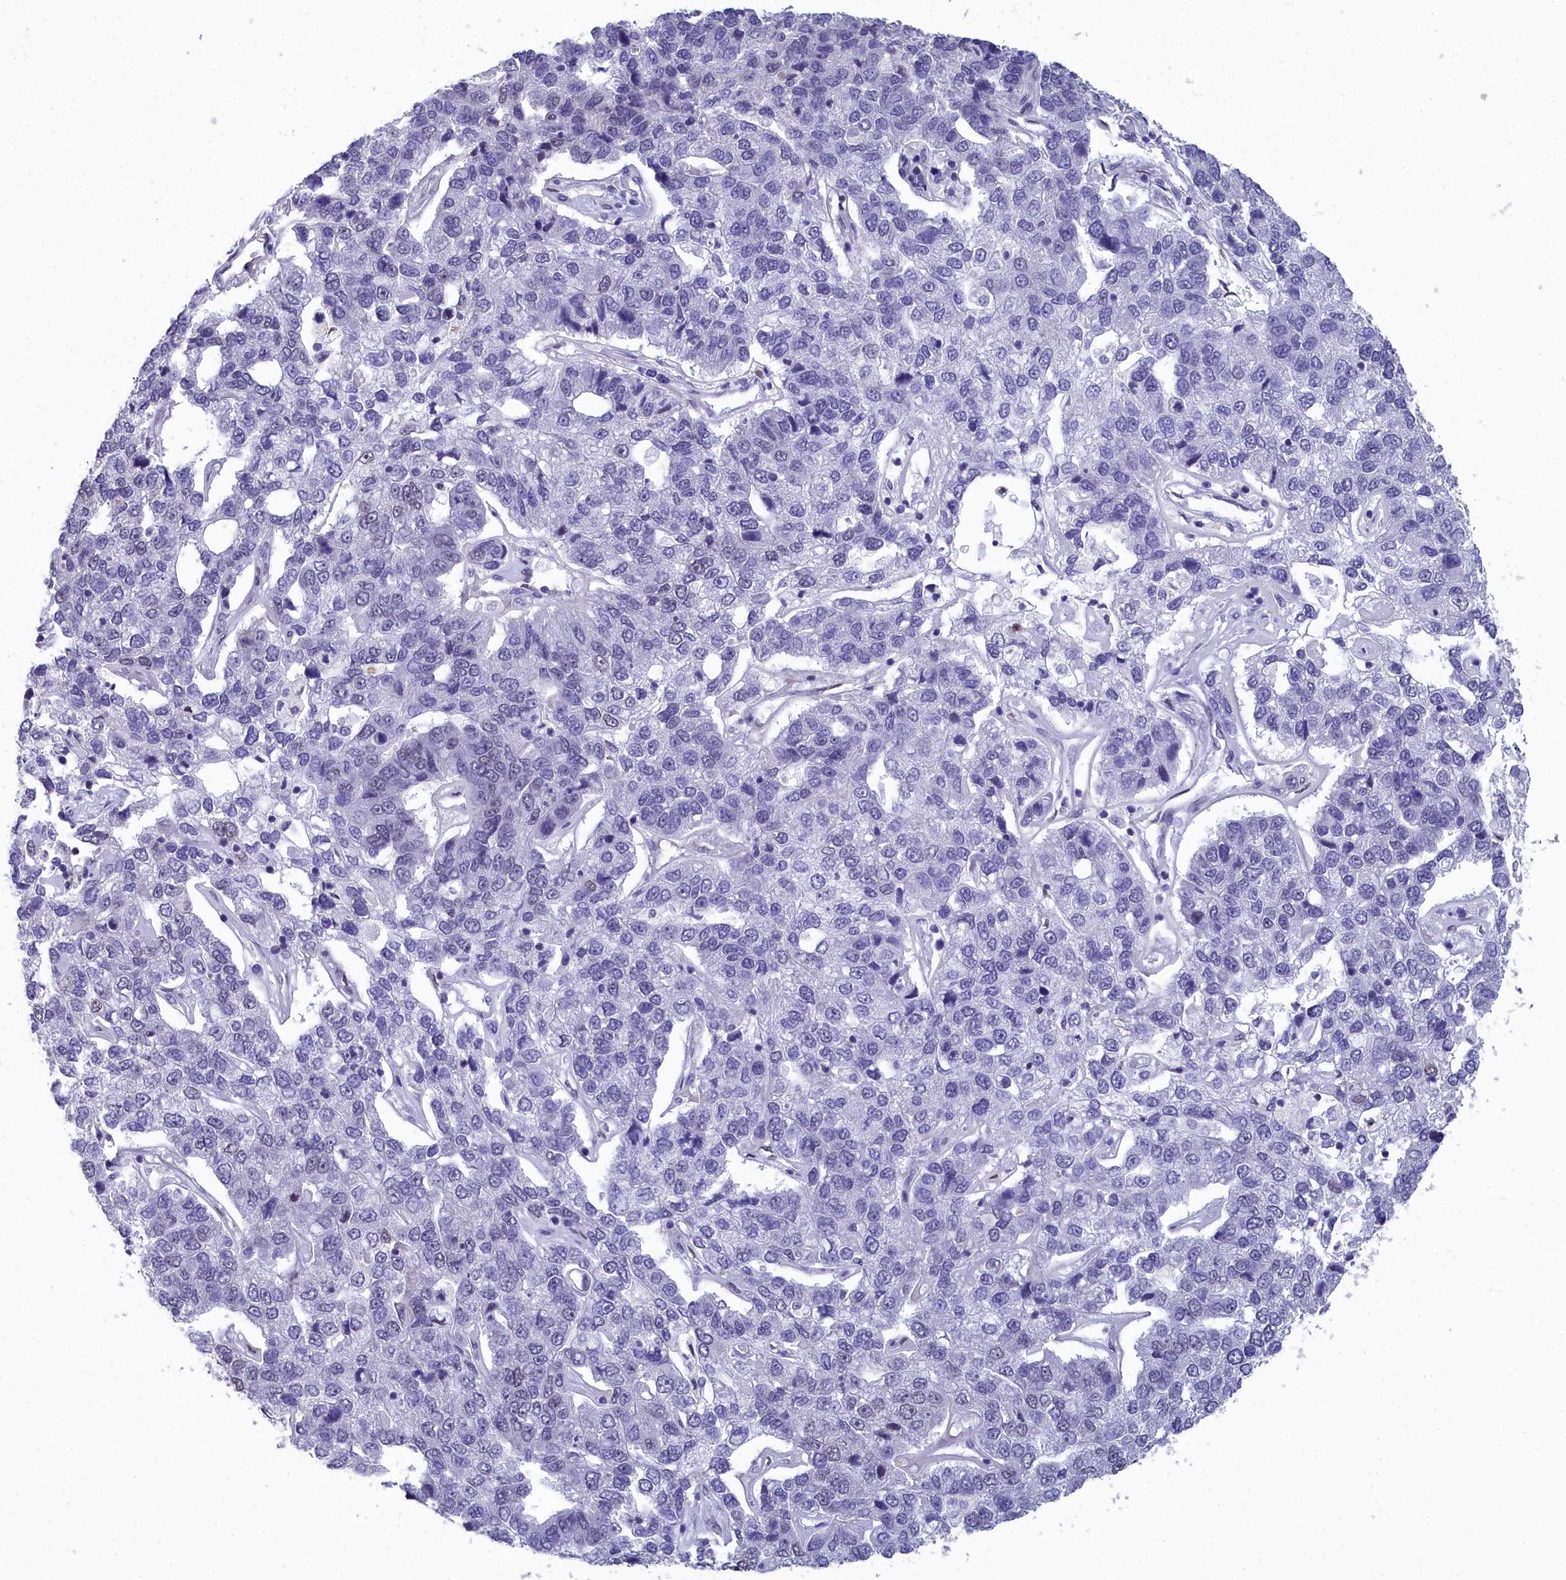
{"staining": {"intensity": "negative", "quantity": "none", "location": "none"}, "tissue": "pancreatic cancer", "cell_type": "Tumor cells", "image_type": "cancer", "snomed": [{"axis": "morphology", "description": "Adenocarcinoma, NOS"}, {"axis": "topography", "description": "Pancreas"}], "caption": "High magnification brightfield microscopy of adenocarcinoma (pancreatic) stained with DAB (brown) and counterstained with hematoxylin (blue): tumor cells show no significant positivity.", "gene": "CCDC97", "patient": {"sex": "female", "age": 61}}